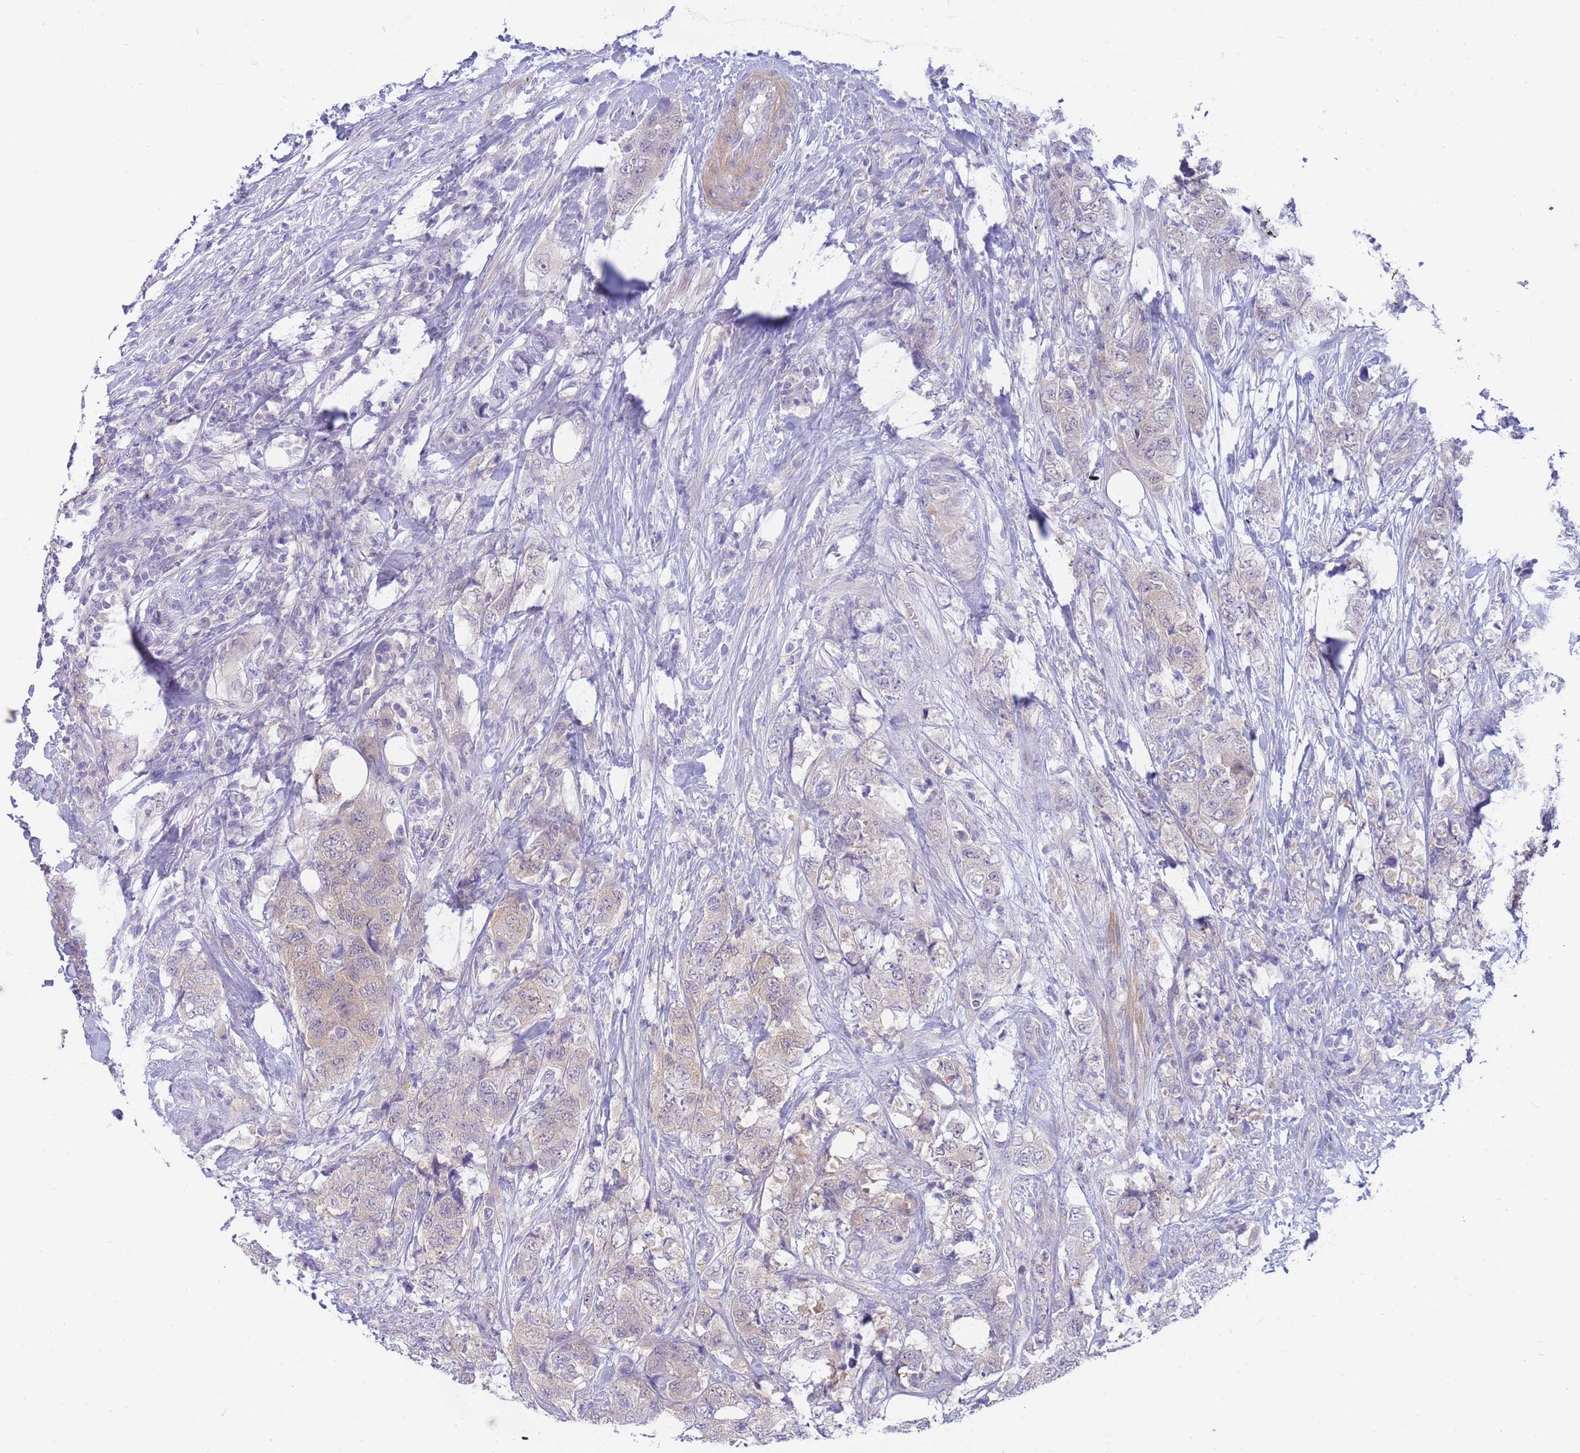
{"staining": {"intensity": "weak", "quantity": "25%-75%", "location": "cytoplasmic/membranous"}, "tissue": "urothelial cancer", "cell_type": "Tumor cells", "image_type": "cancer", "snomed": [{"axis": "morphology", "description": "Urothelial carcinoma, High grade"}, {"axis": "topography", "description": "Urinary bladder"}], "caption": "The micrograph demonstrates immunohistochemical staining of urothelial cancer. There is weak cytoplasmic/membranous positivity is seen in about 25%-75% of tumor cells.", "gene": "SUGT1", "patient": {"sex": "female", "age": 78}}